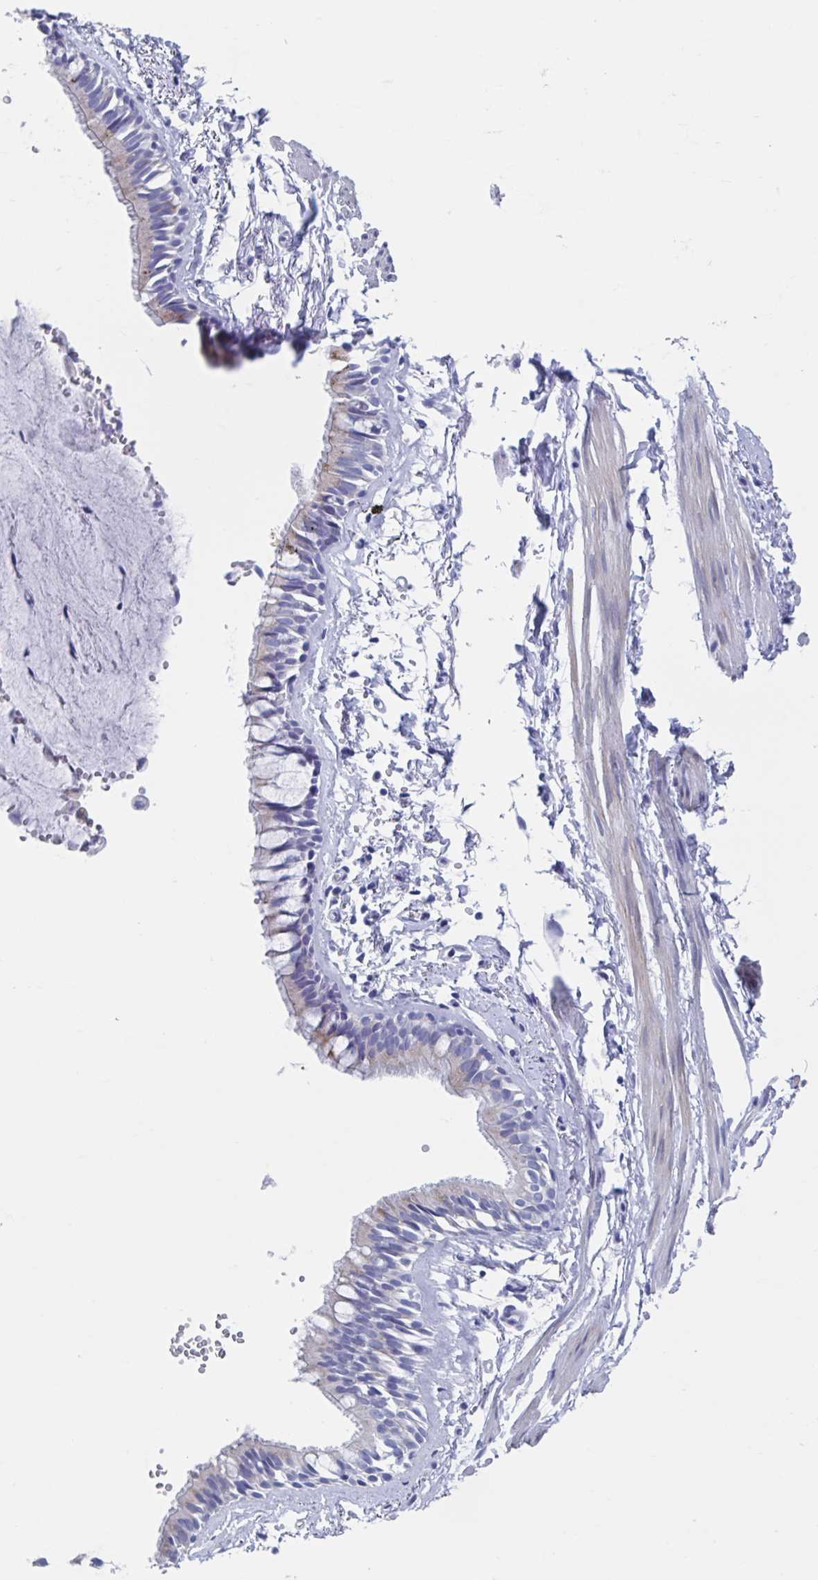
{"staining": {"intensity": "negative", "quantity": "none", "location": "none"}, "tissue": "bronchus", "cell_type": "Respiratory epithelial cells", "image_type": "normal", "snomed": [{"axis": "morphology", "description": "Normal tissue, NOS"}, {"axis": "topography", "description": "Bronchus"}], "caption": "A high-resolution image shows immunohistochemistry staining of unremarkable bronchus, which exhibits no significant positivity in respiratory epithelial cells.", "gene": "SHCBP1L", "patient": {"sex": "female", "age": 59}}